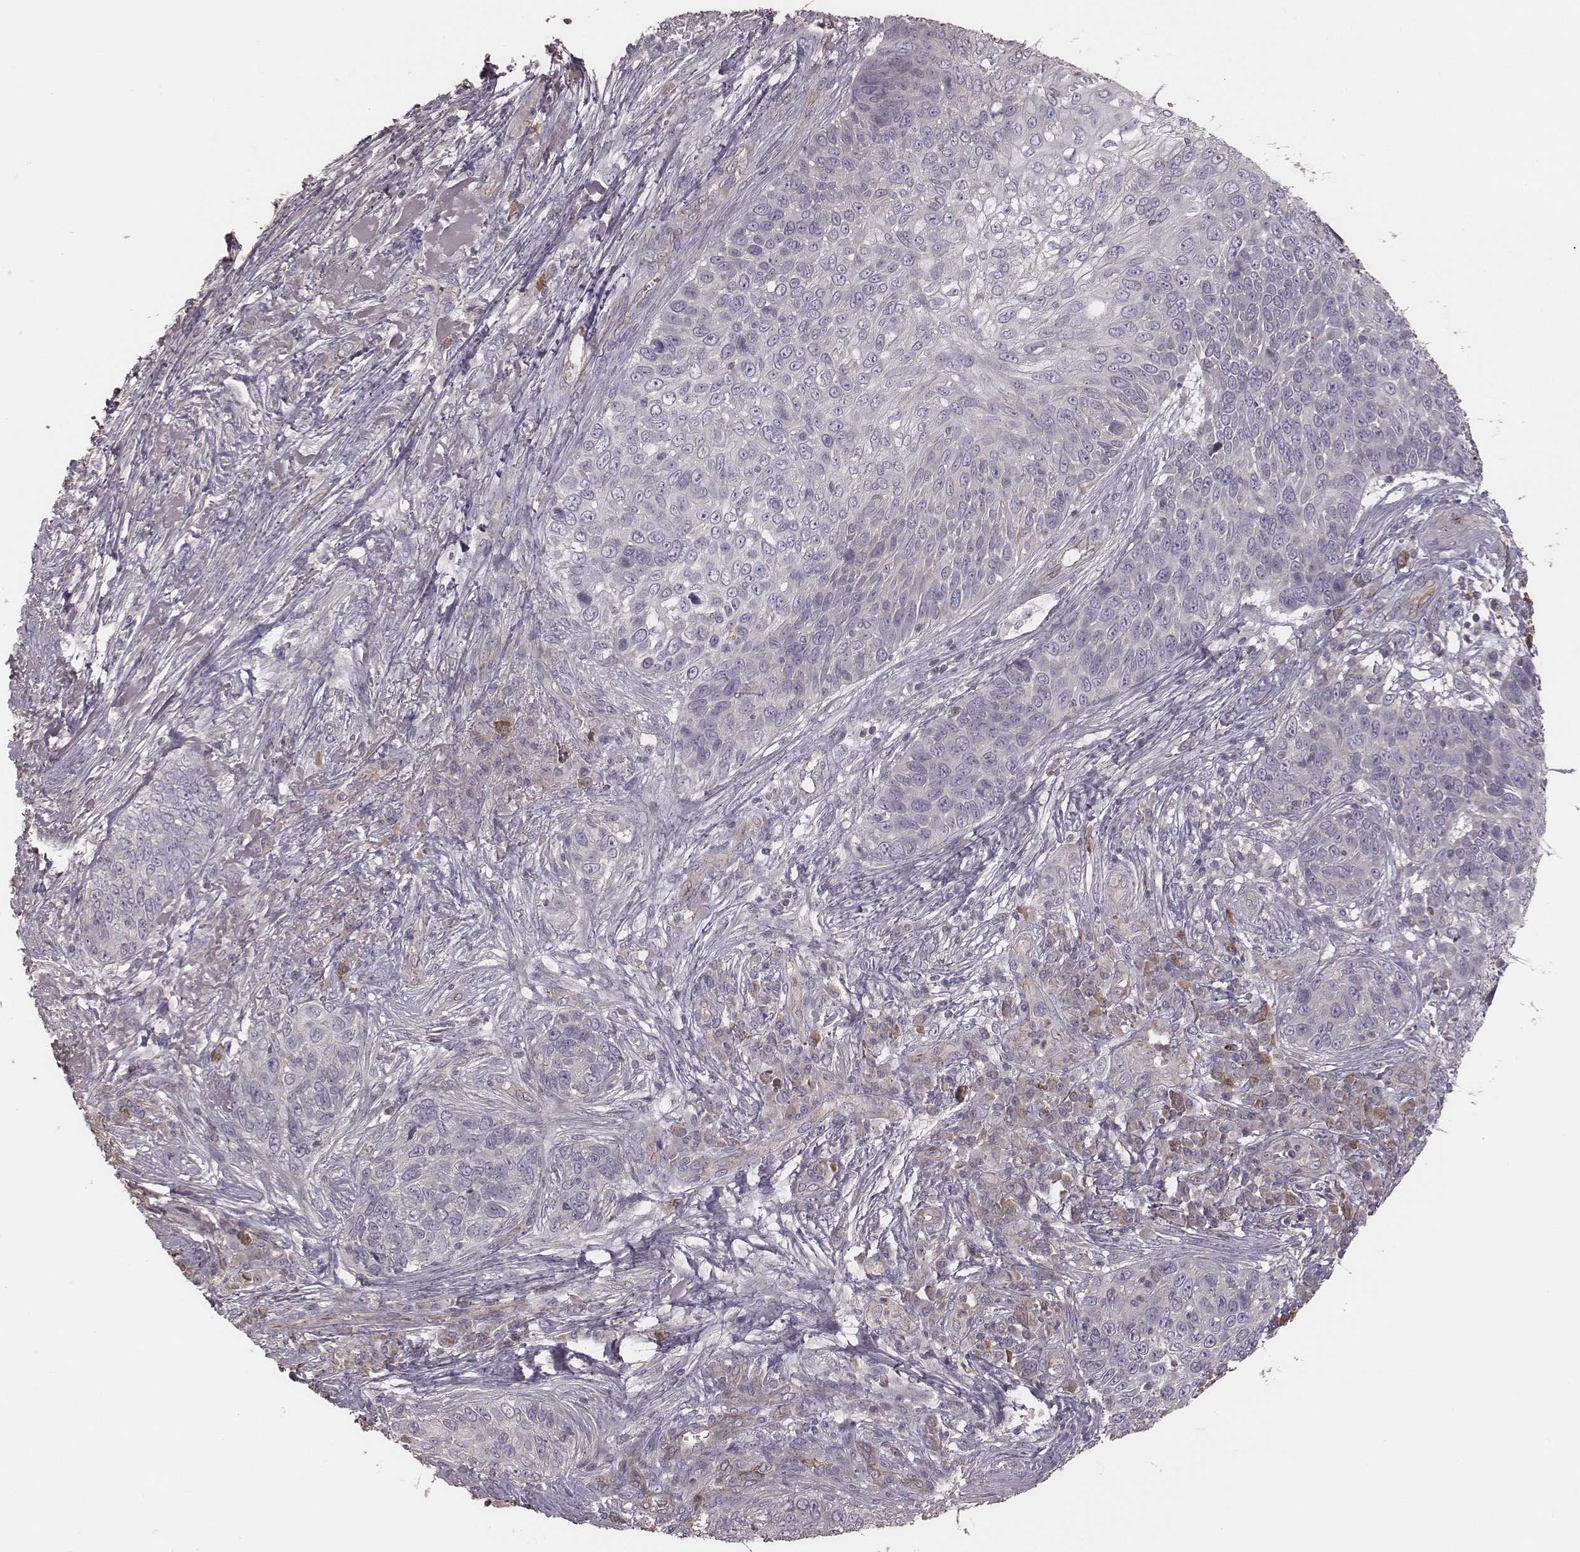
{"staining": {"intensity": "negative", "quantity": "none", "location": "none"}, "tissue": "skin cancer", "cell_type": "Tumor cells", "image_type": "cancer", "snomed": [{"axis": "morphology", "description": "Squamous cell carcinoma, NOS"}, {"axis": "topography", "description": "Skin"}], "caption": "IHC photomicrograph of neoplastic tissue: skin cancer stained with DAB reveals no significant protein expression in tumor cells.", "gene": "OTOGL", "patient": {"sex": "male", "age": 92}}